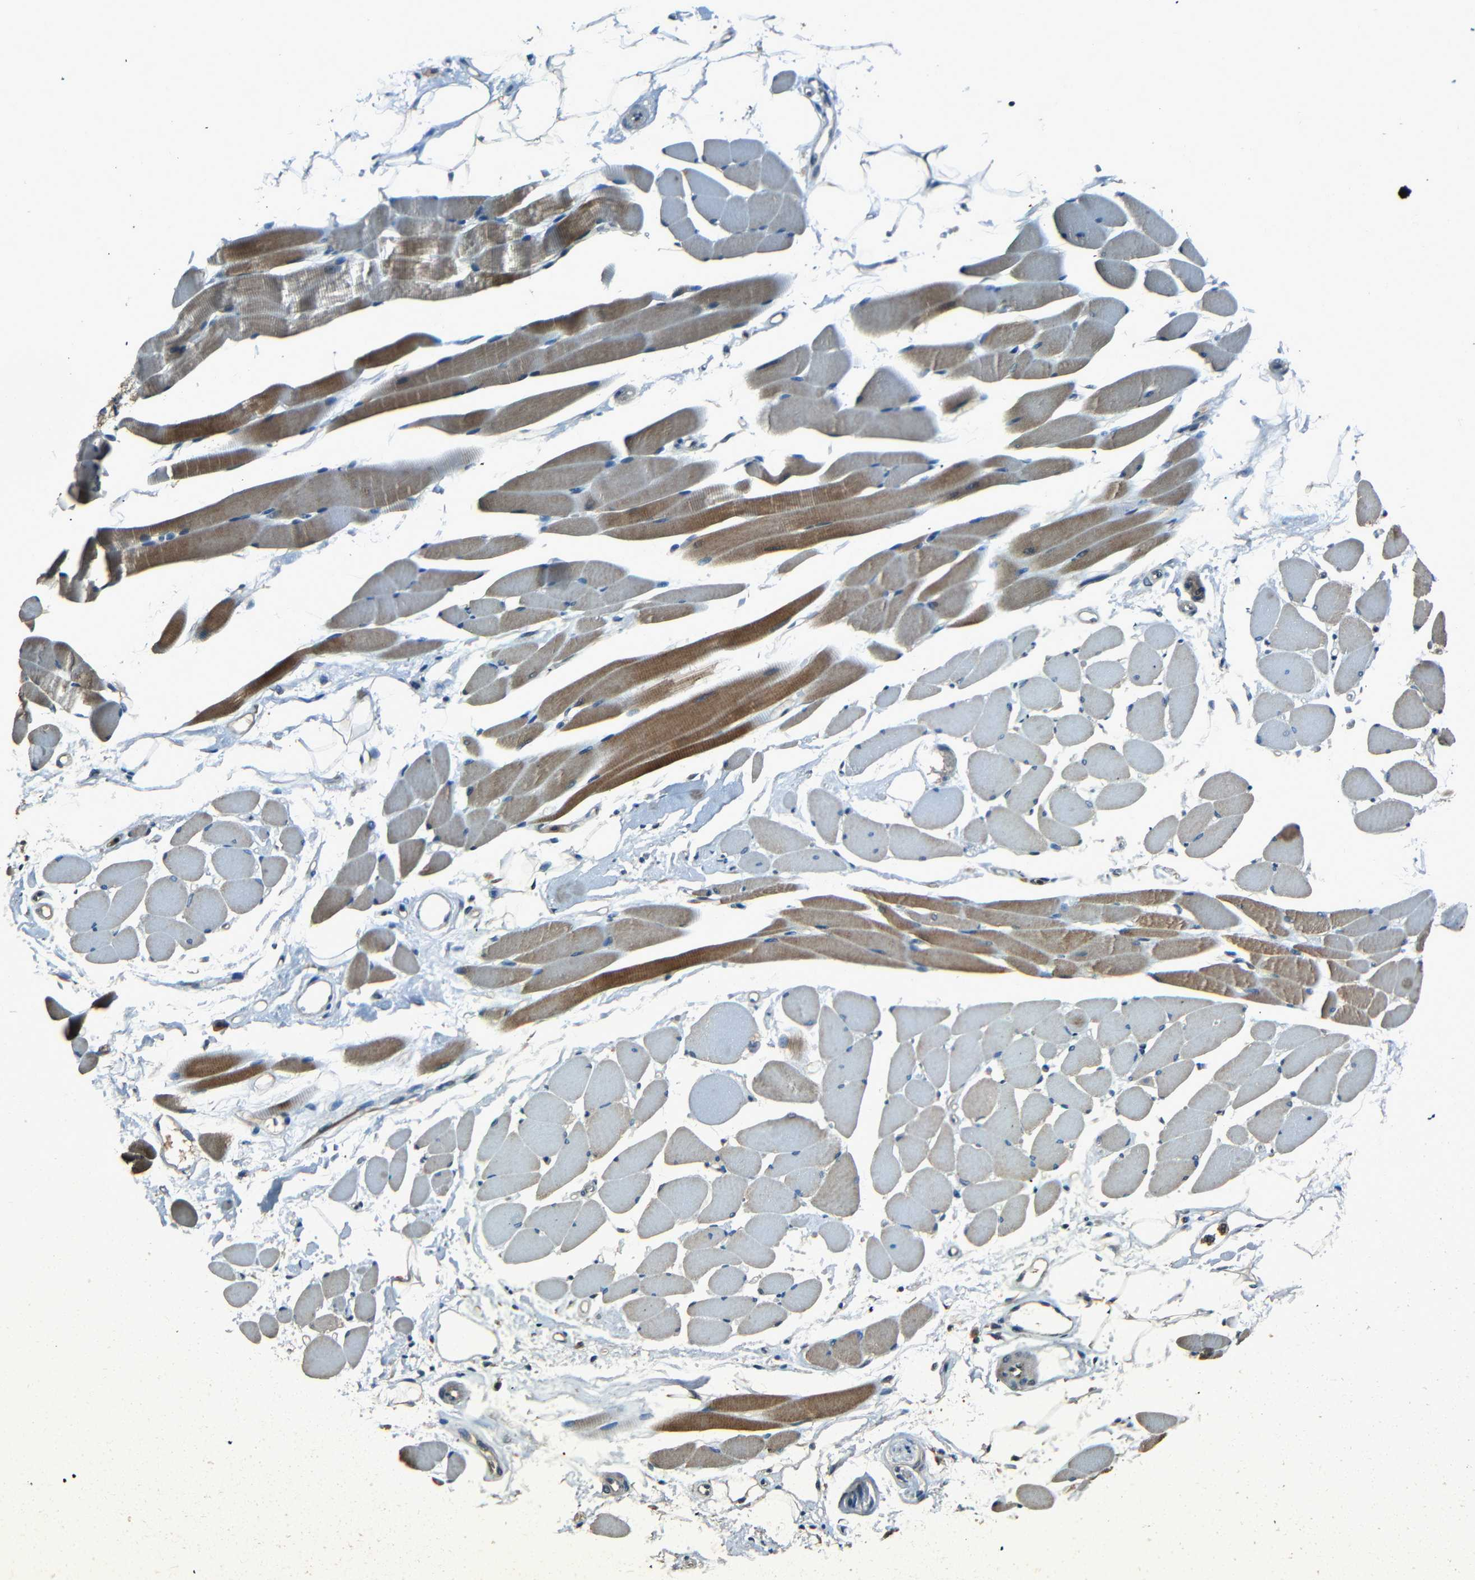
{"staining": {"intensity": "moderate", "quantity": "25%-75%", "location": "cytoplasmic/membranous"}, "tissue": "skeletal muscle", "cell_type": "Myocytes", "image_type": "normal", "snomed": [{"axis": "morphology", "description": "Normal tissue, NOS"}, {"axis": "topography", "description": "Skeletal muscle"}, {"axis": "topography", "description": "Peripheral nerve tissue"}], "caption": "The photomicrograph demonstrates immunohistochemical staining of benign skeletal muscle. There is moderate cytoplasmic/membranous positivity is seen in approximately 25%-75% of myocytes.", "gene": "SLA", "patient": {"sex": "female", "age": 84}}